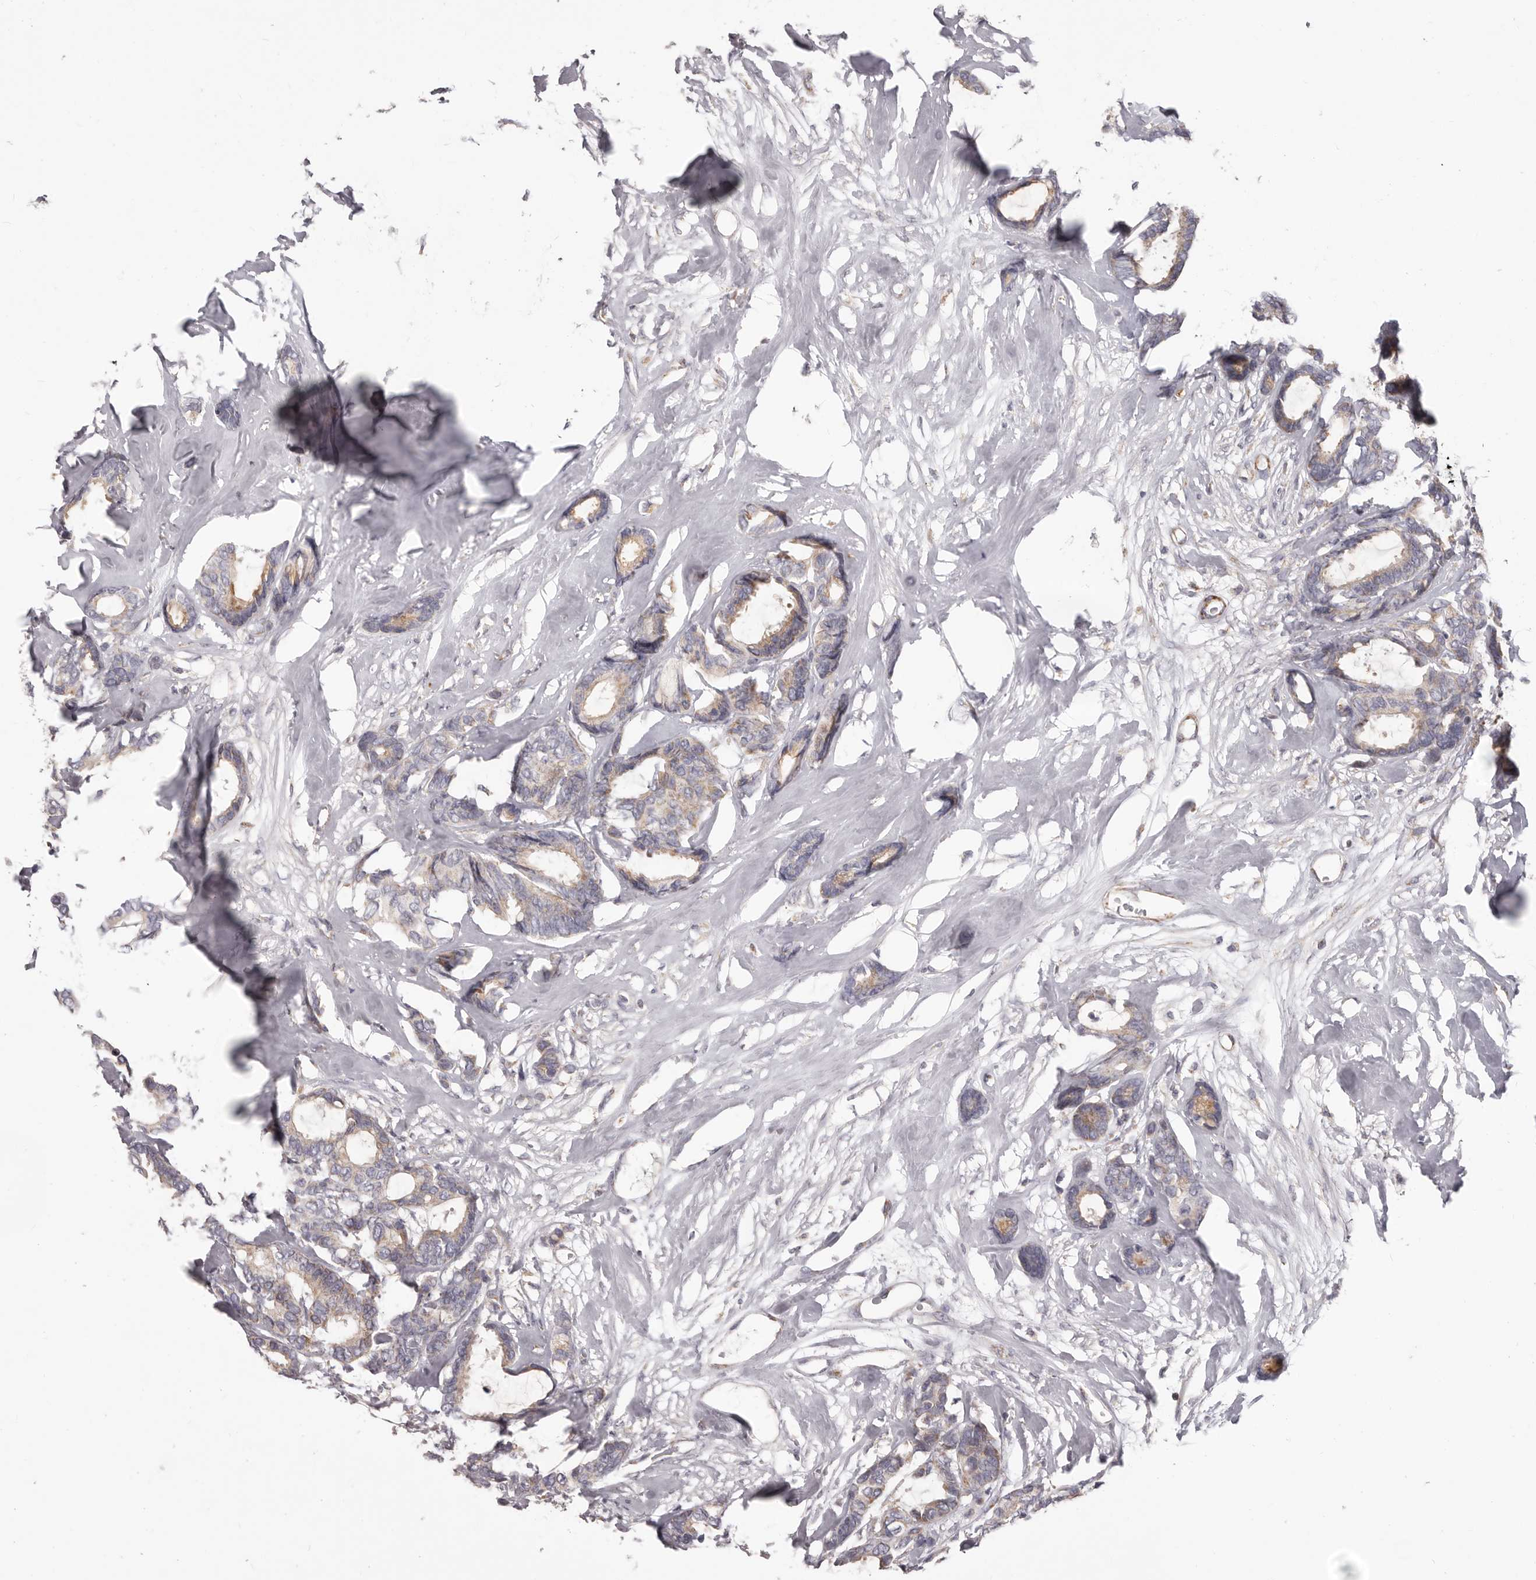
{"staining": {"intensity": "weak", "quantity": ">75%", "location": "cytoplasmic/membranous"}, "tissue": "breast cancer", "cell_type": "Tumor cells", "image_type": "cancer", "snomed": [{"axis": "morphology", "description": "Duct carcinoma"}, {"axis": "topography", "description": "Breast"}], "caption": "A brown stain shows weak cytoplasmic/membranous expression of a protein in human breast cancer tumor cells. Using DAB (3,3'-diaminobenzidine) (brown) and hematoxylin (blue) stains, captured at high magnification using brightfield microscopy.", "gene": "PRMT2", "patient": {"sex": "female", "age": 87}}